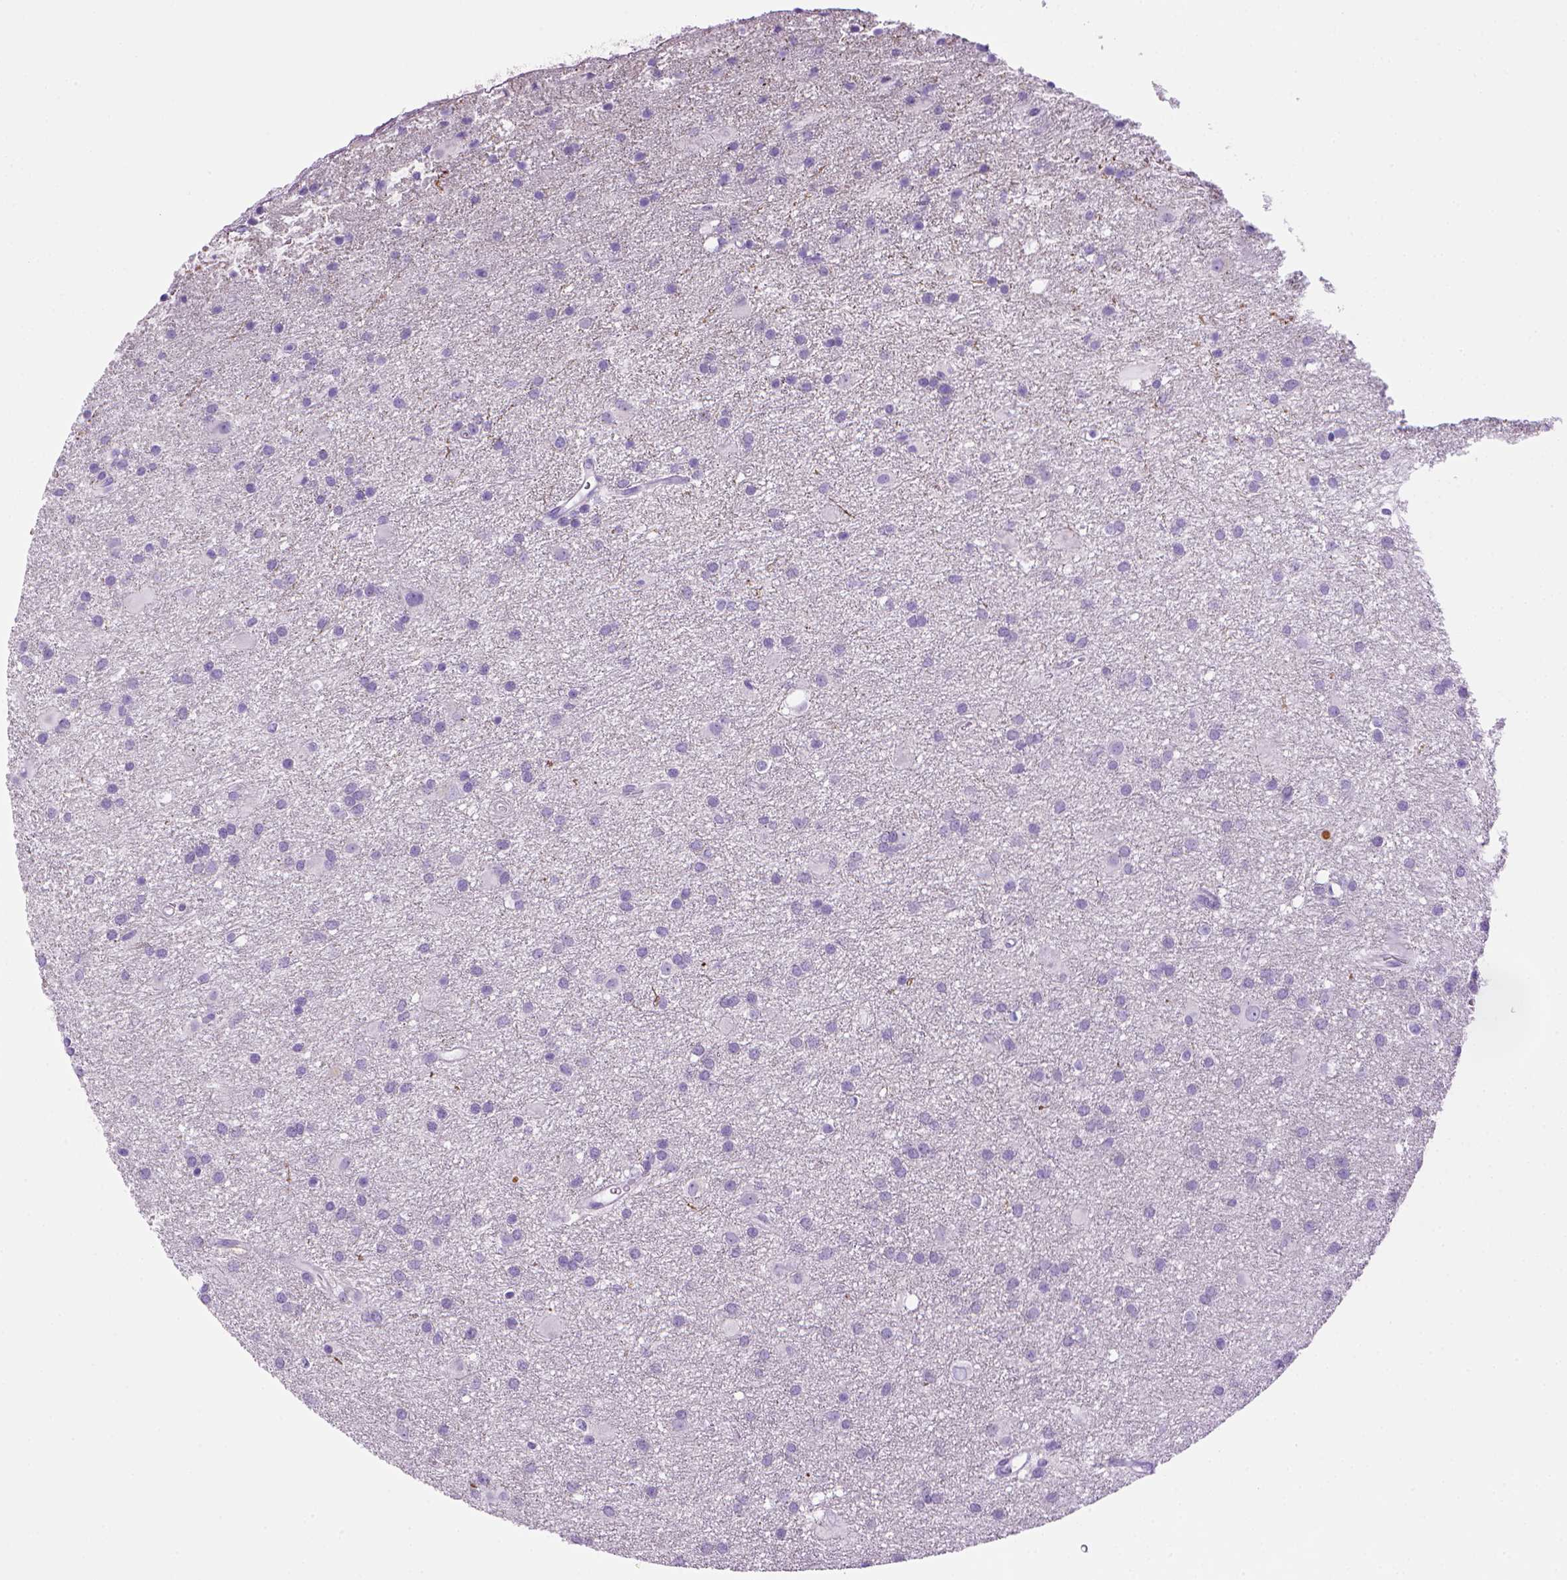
{"staining": {"intensity": "negative", "quantity": "none", "location": "none"}, "tissue": "glioma", "cell_type": "Tumor cells", "image_type": "cancer", "snomed": [{"axis": "morphology", "description": "Glioma, malignant, Low grade"}, {"axis": "topography", "description": "Brain"}], "caption": "Immunohistochemical staining of human malignant low-grade glioma displays no significant positivity in tumor cells.", "gene": "SGCG", "patient": {"sex": "male", "age": 58}}